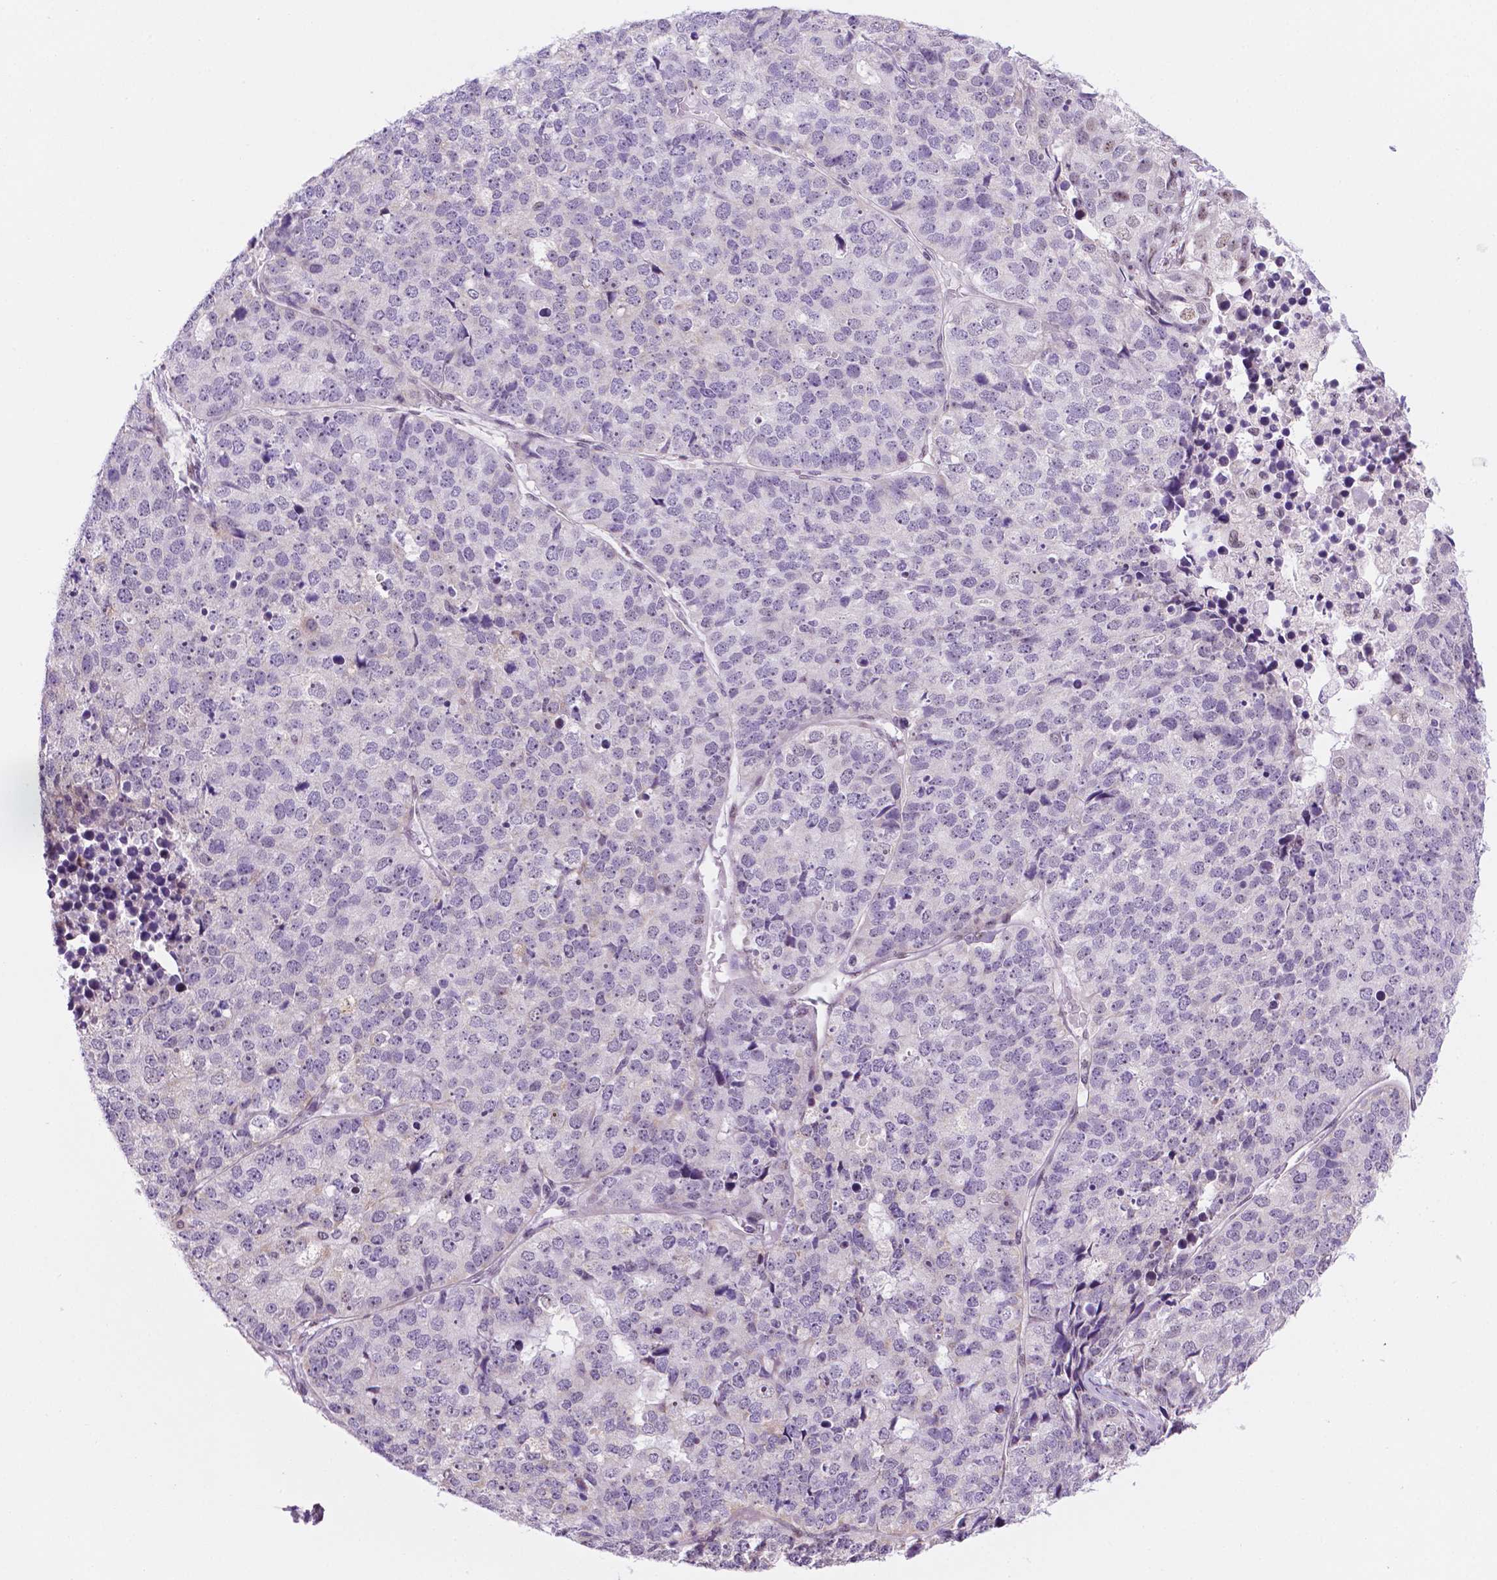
{"staining": {"intensity": "weak", "quantity": "<25%", "location": "nuclear"}, "tissue": "stomach cancer", "cell_type": "Tumor cells", "image_type": "cancer", "snomed": [{"axis": "morphology", "description": "Adenocarcinoma, NOS"}, {"axis": "topography", "description": "Stomach"}], "caption": "Tumor cells are negative for protein expression in human adenocarcinoma (stomach).", "gene": "C18orf21", "patient": {"sex": "male", "age": 69}}